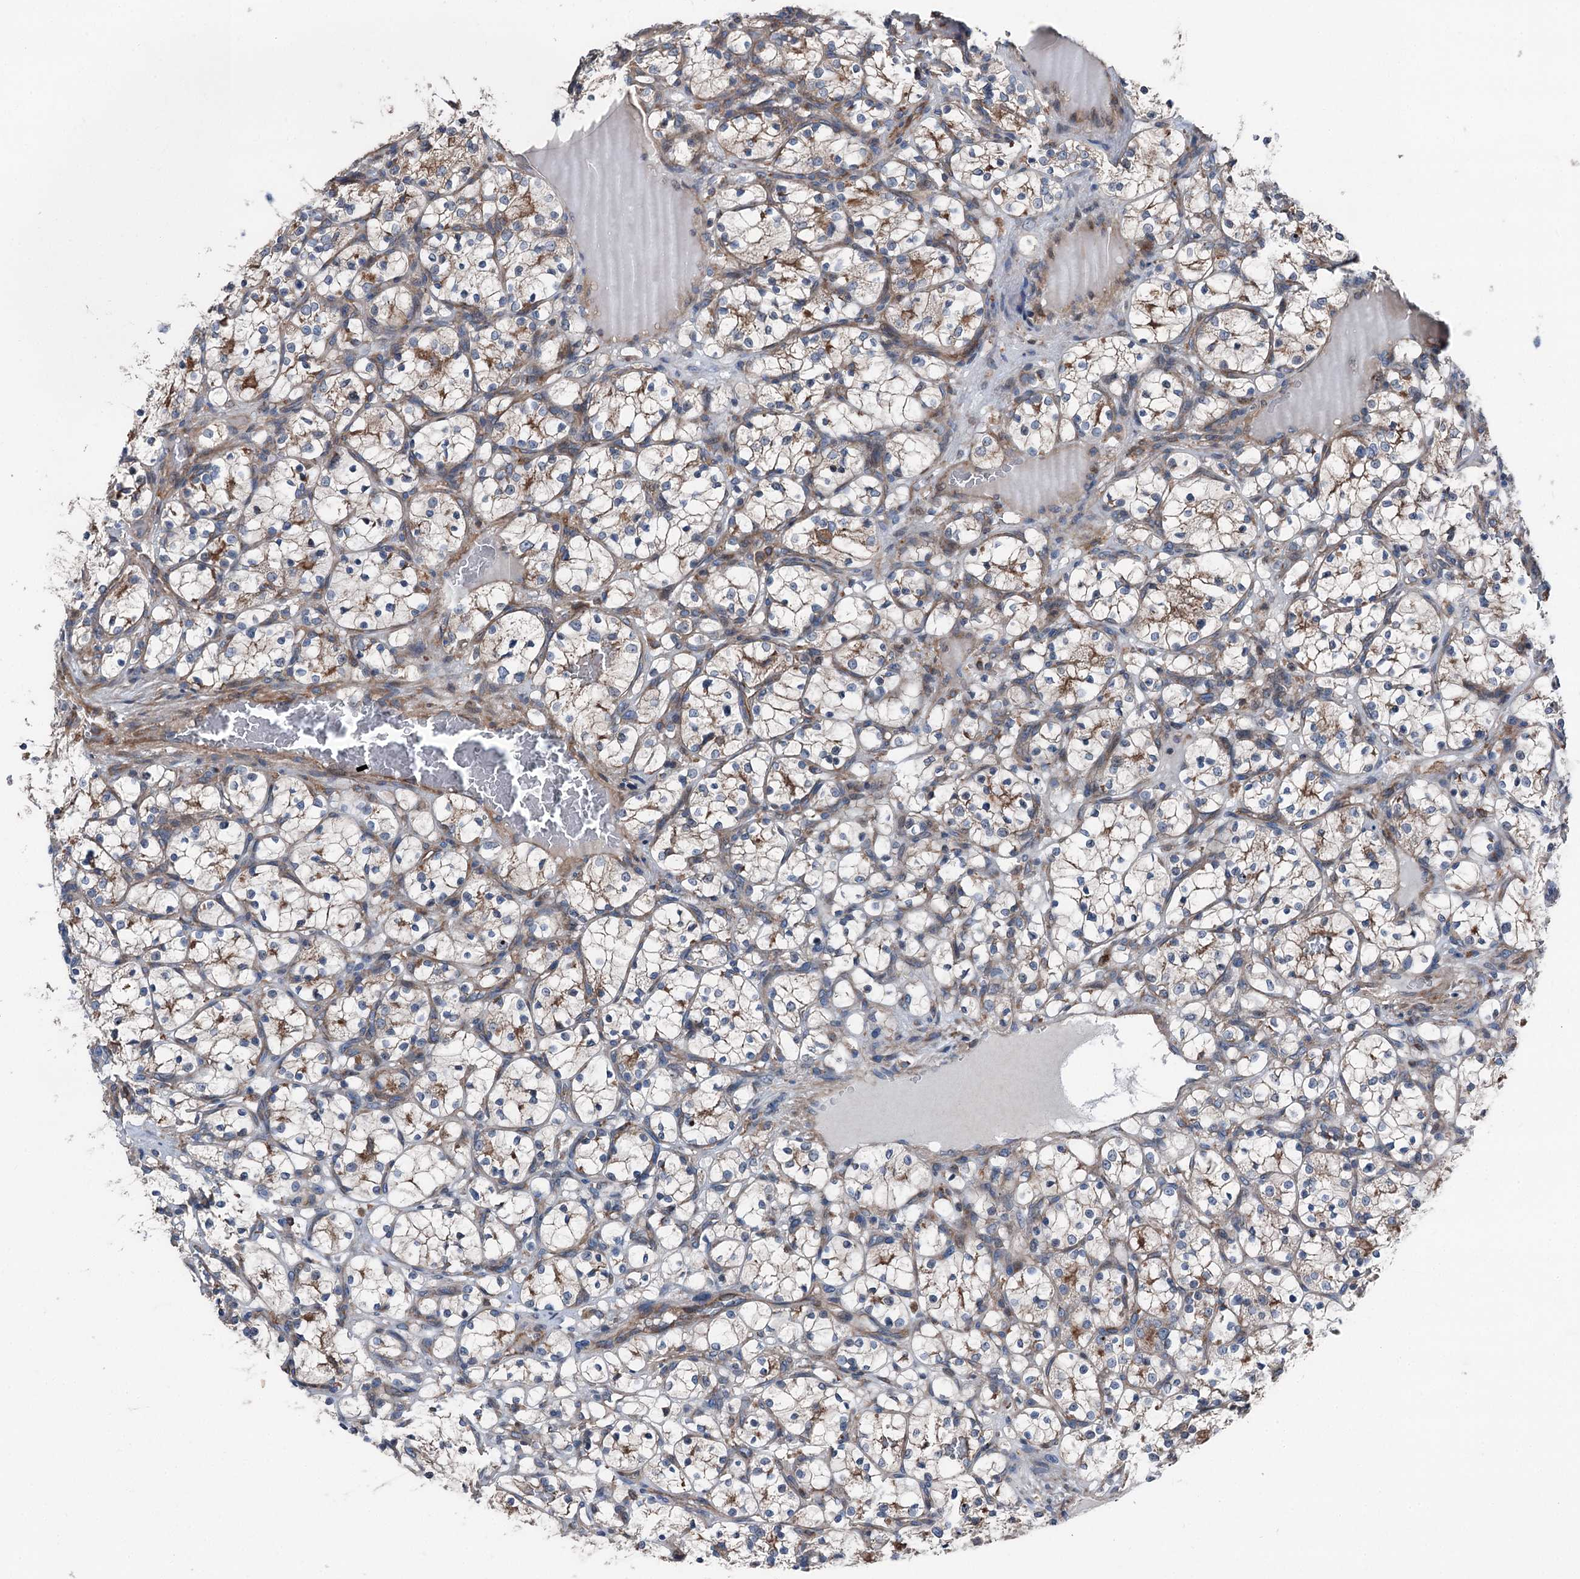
{"staining": {"intensity": "moderate", "quantity": "25%-75%", "location": "cytoplasmic/membranous"}, "tissue": "renal cancer", "cell_type": "Tumor cells", "image_type": "cancer", "snomed": [{"axis": "morphology", "description": "Adenocarcinoma, NOS"}, {"axis": "topography", "description": "Kidney"}], "caption": "The immunohistochemical stain labels moderate cytoplasmic/membranous staining in tumor cells of renal adenocarcinoma tissue.", "gene": "RUFY1", "patient": {"sex": "female", "age": 69}}